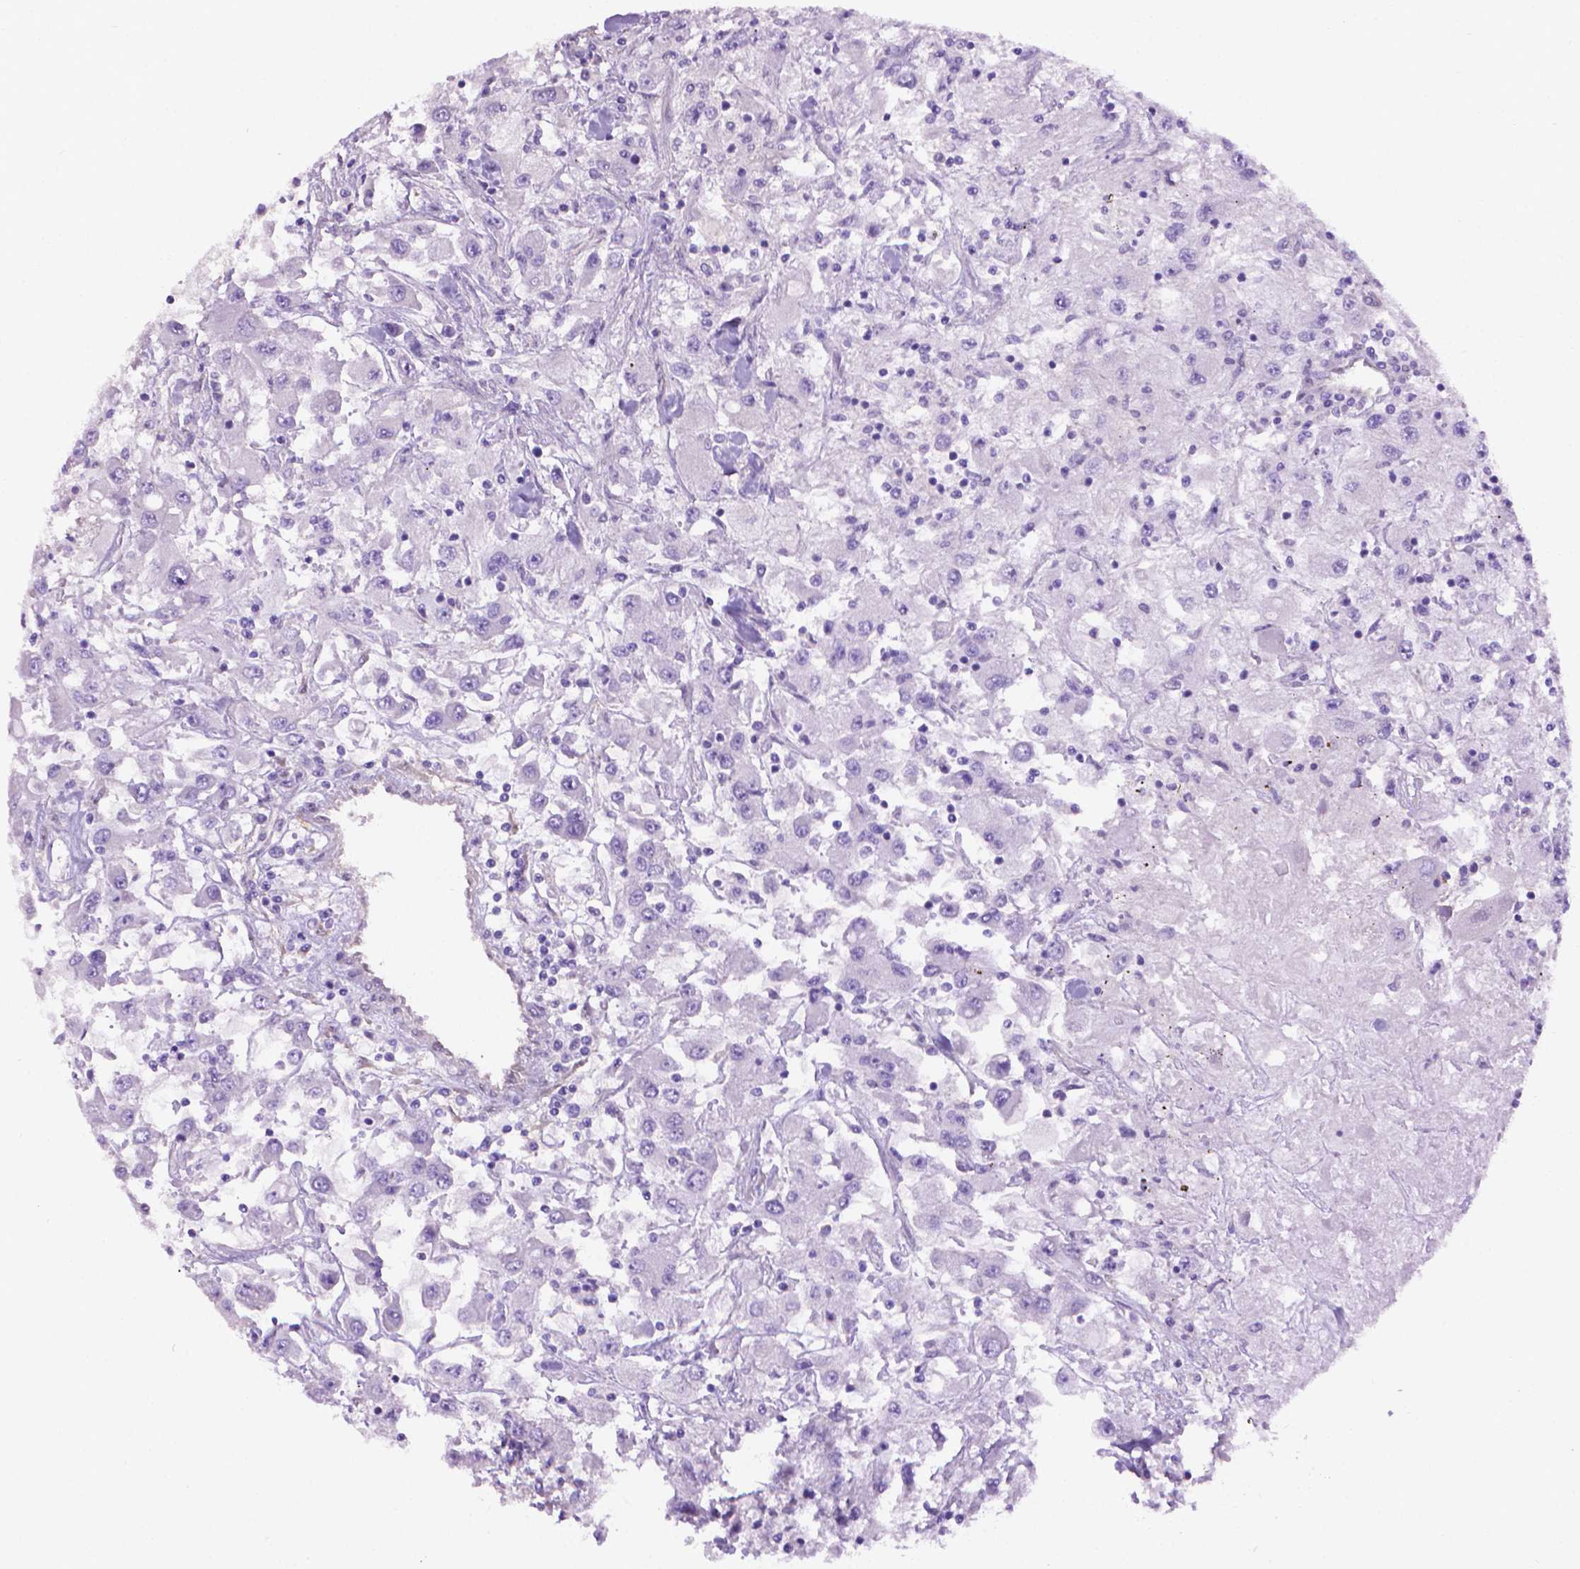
{"staining": {"intensity": "negative", "quantity": "none", "location": "none"}, "tissue": "renal cancer", "cell_type": "Tumor cells", "image_type": "cancer", "snomed": [{"axis": "morphology", "description": "Adenocarcinoma, NOS"}, {"axis": "topography", "description": "Kidney"}], "caption": "Immunohistochemical staining of human renal cancer (adenocarcinoma) demonstrates no significant staining in tumor cells.", "gene": "CLIC4", "patient": {"sex": "female", "age": 67}}